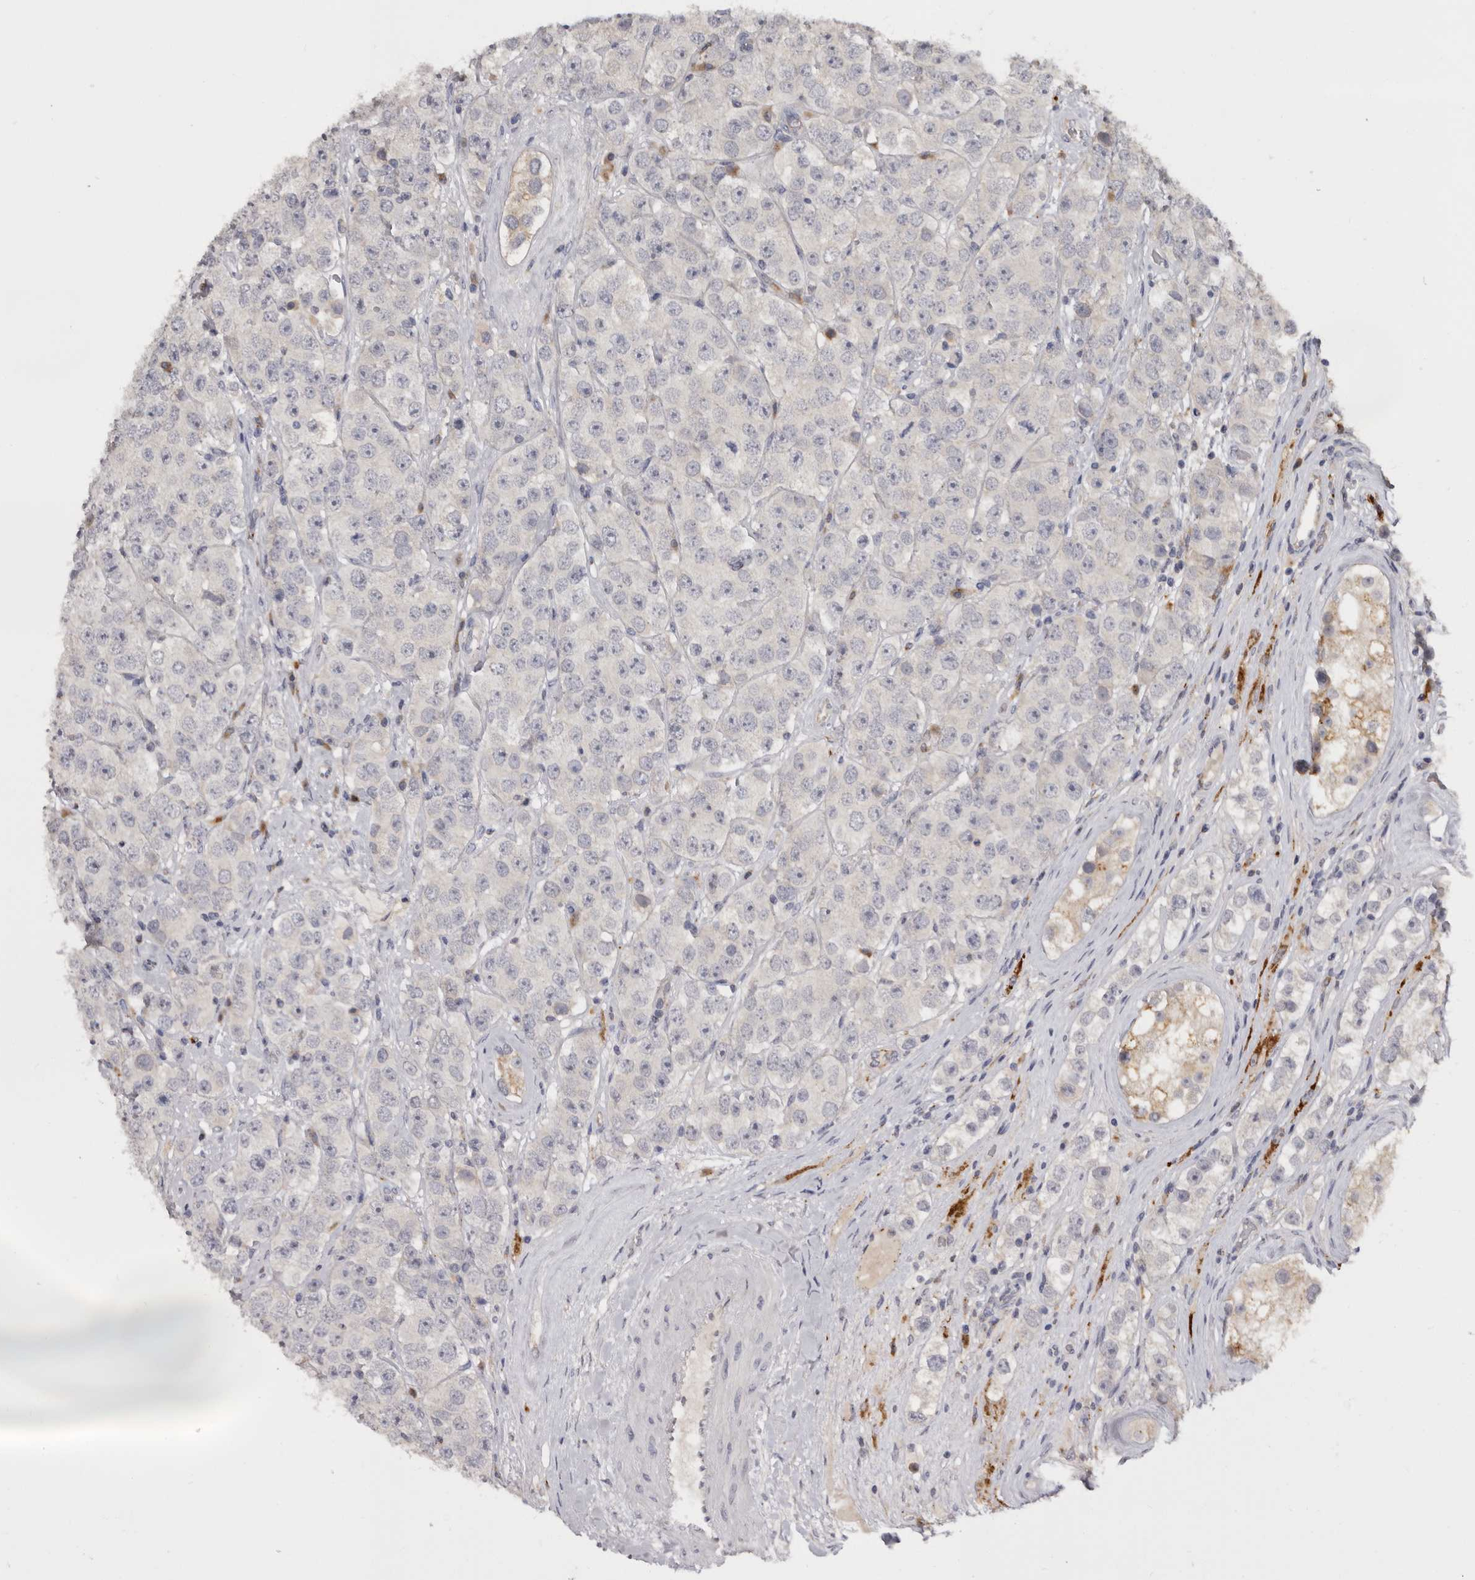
{"staining": {"intensity": "negative", "quantity": "none", "location": "none"}, "tissue": "testis cancer", "cell_type": "Tumor cells", "image_type": "cancer", "snomed": [{"axis": "morphology", "description": "Seminoma, NOS"}, {"axis": "topography", "description": "Testis"}], "caption": "Immunohistochemistry of seminoma (testis) reveals no staining in tumor cells. Brightfield microscopy of immunohistochemistry (IHC) stained with DAB (brown) and hematoxylin (blue), captured at high magnification.", "gene": "DAP", "patient": {"sex": "male", "age": 28}}